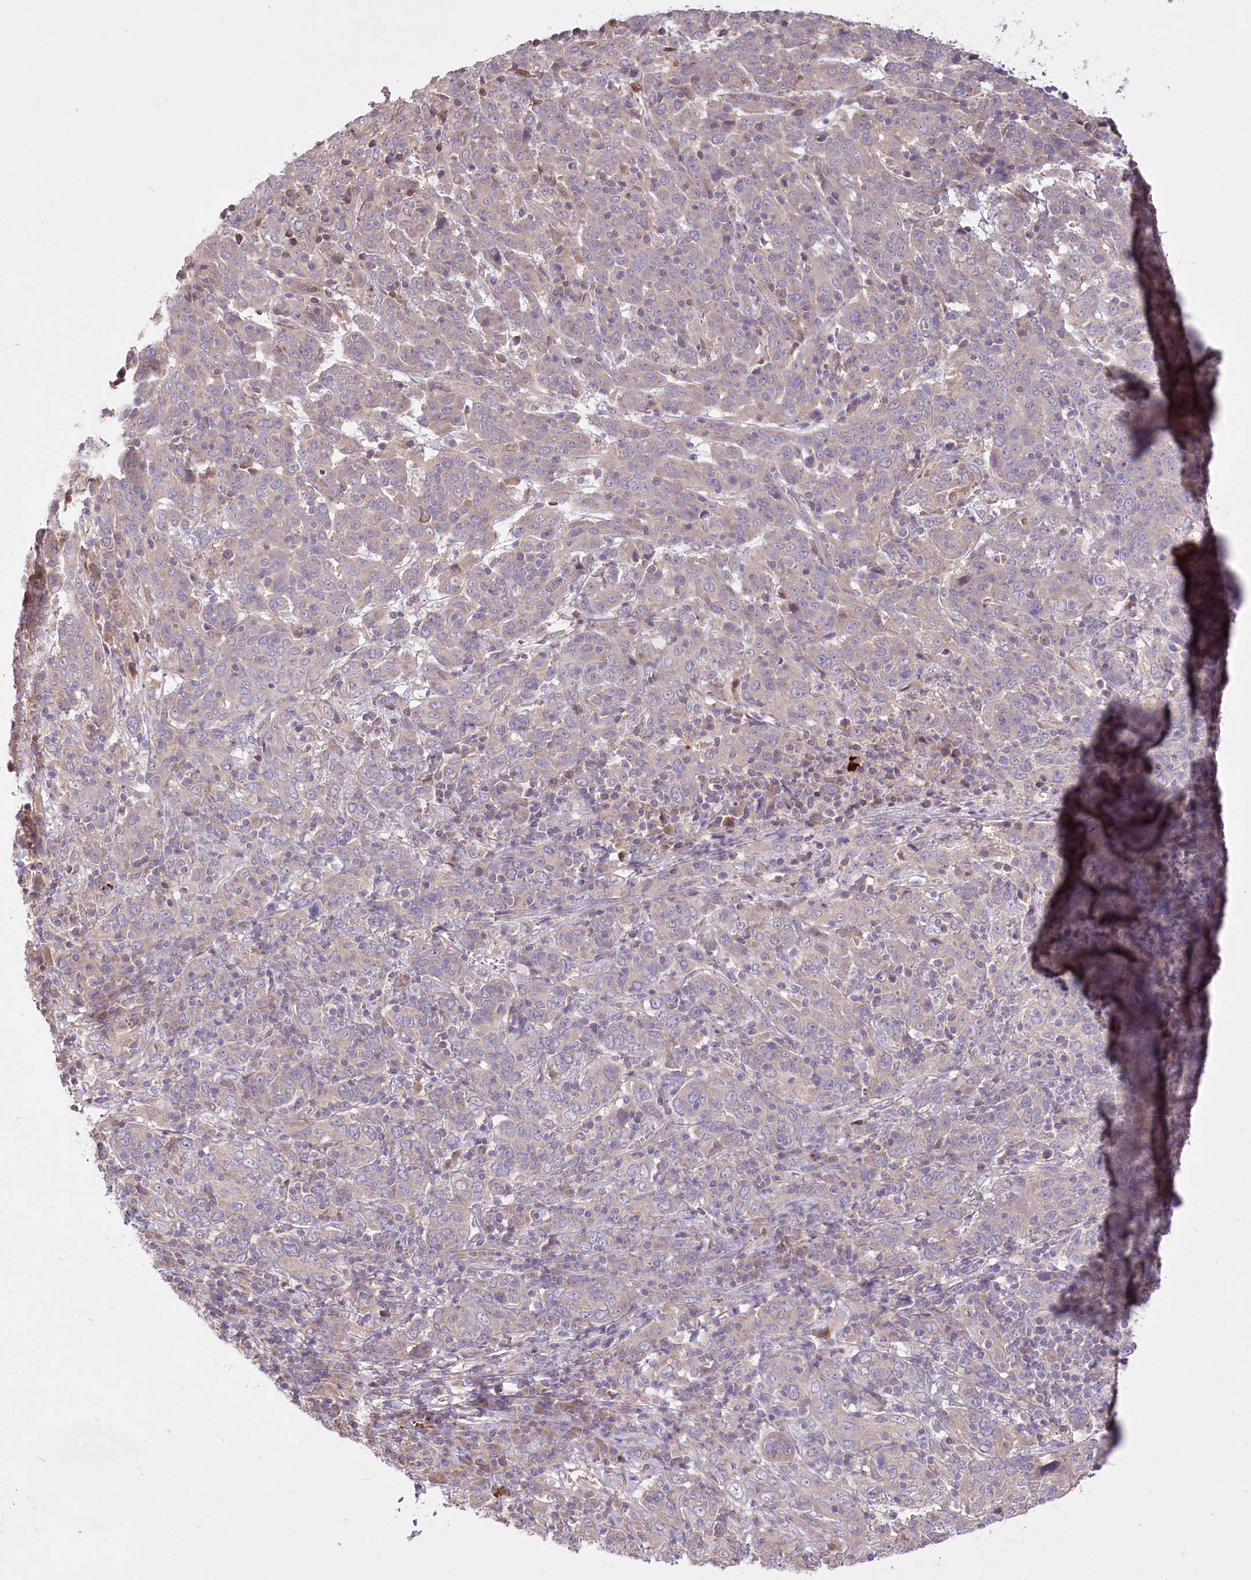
{"staining": {"intensity": "weak", "quantity": "25%-75%", "location": "cytoplasmic/membranous"}, "tissue": "cervical cancer", "cell_type": "Tumor cells", "image_type": "cancer", "snomed": [{"axis": "morphology", "description": "Squamous cell carcinoma, NOS"}, {"axis": "topography", "description": "Cervix"}], "caption": "The photomicrograph displays a brown stain indicating the presence of a protein in the cytoplasmic/membranous of tumor cells in cervical cancer (squamous cell carcinoma).", "gene": "PBLD", "patient": {"sex": "female", "age": 67}}